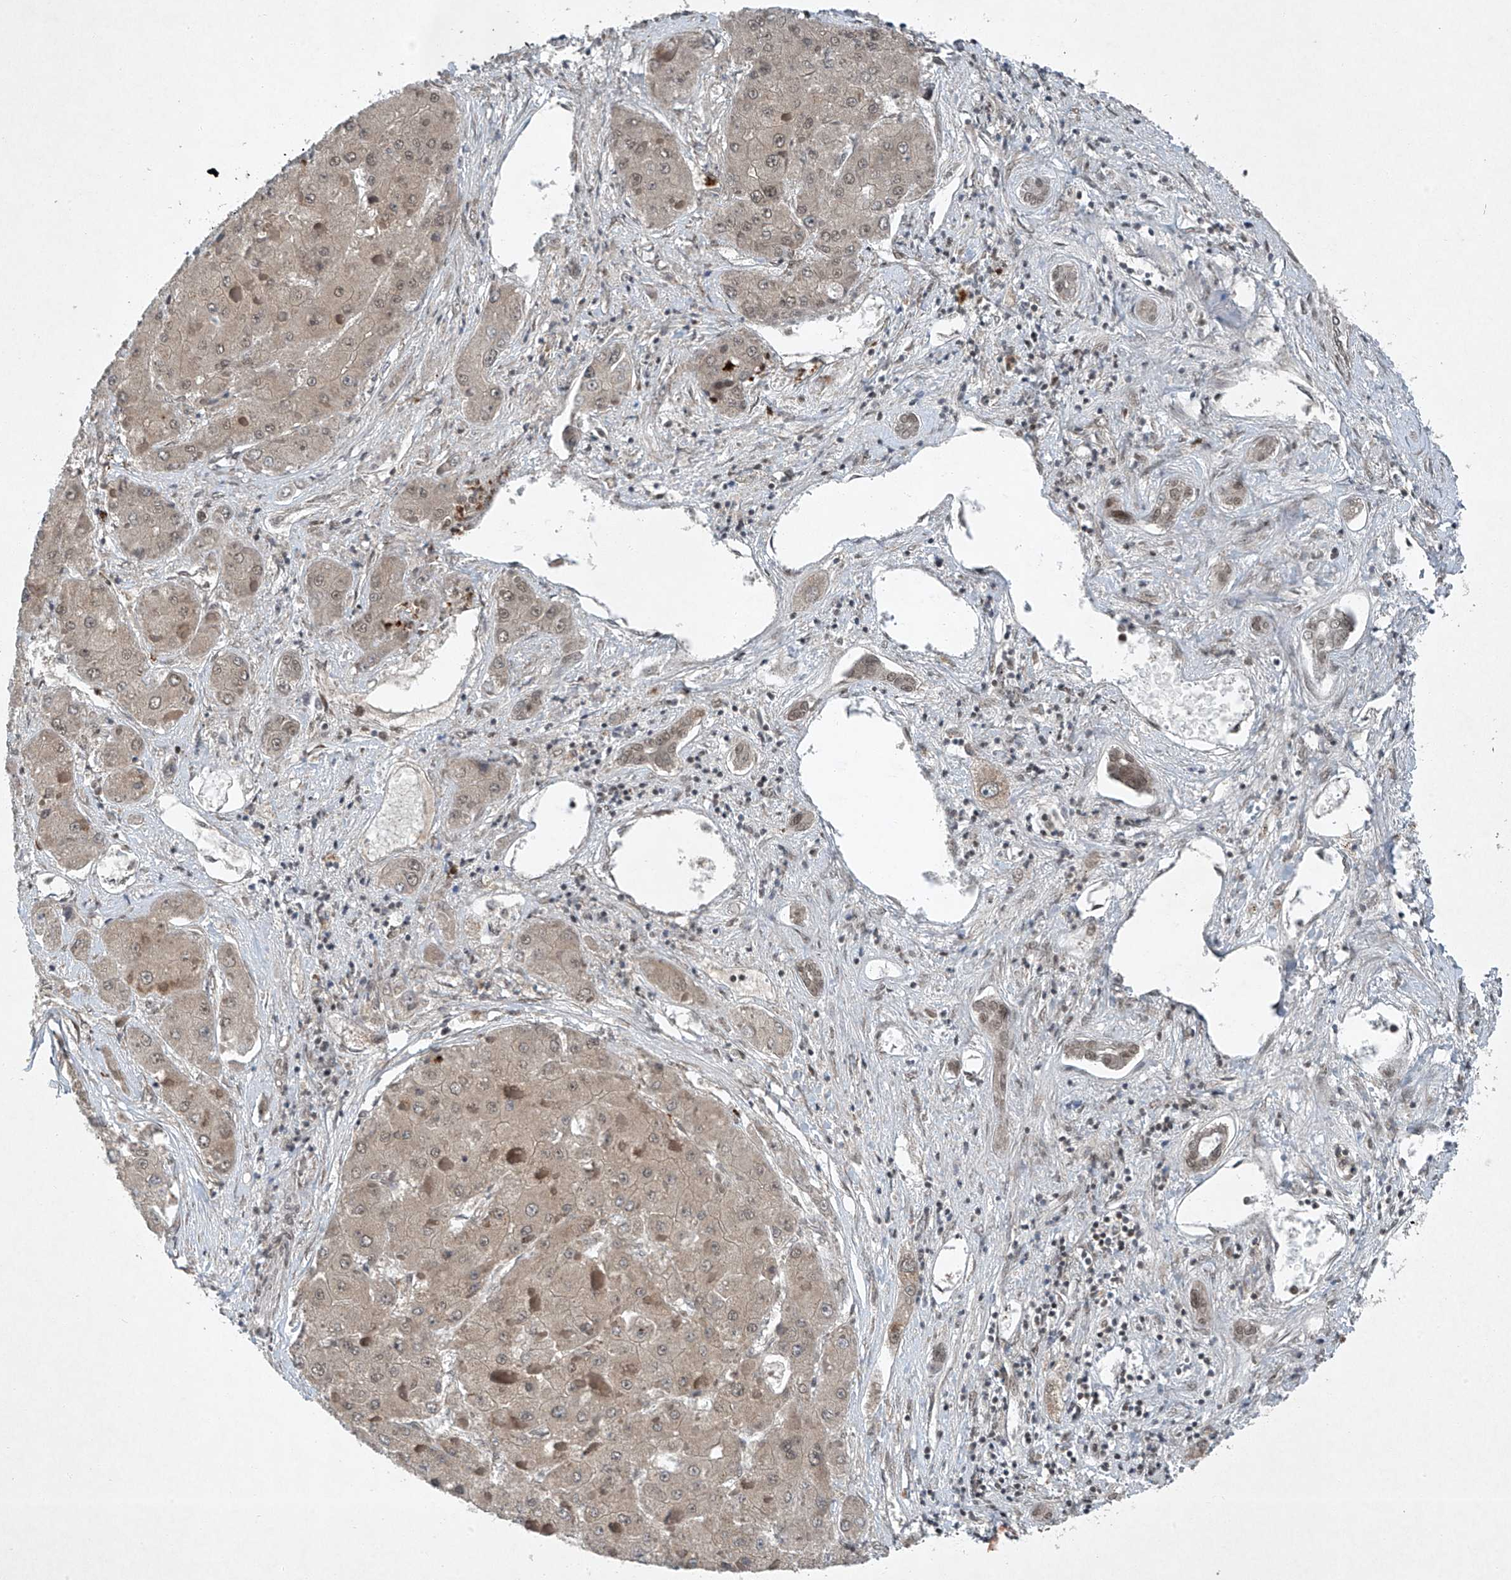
{"staining": {"intensity": "weak", "quantity": "<25%", "location": "nuclear"}, "tissue": "liver cancer", "cell_type": "Tumor cells", "image_type": "cancer", "snomed": [{"axis": "morphology", "description": "Carcinoma, Hepatocellular, NOS"}, {"axis": "topography", "description": "Liver"}], "caption": "This is an IHC photomicrograph of liver cancer (hepatocellular carcinoma). There is no staining in tumor cells.", "gene": "TAF8", "patient": {"sex": "female", "age": 73}}